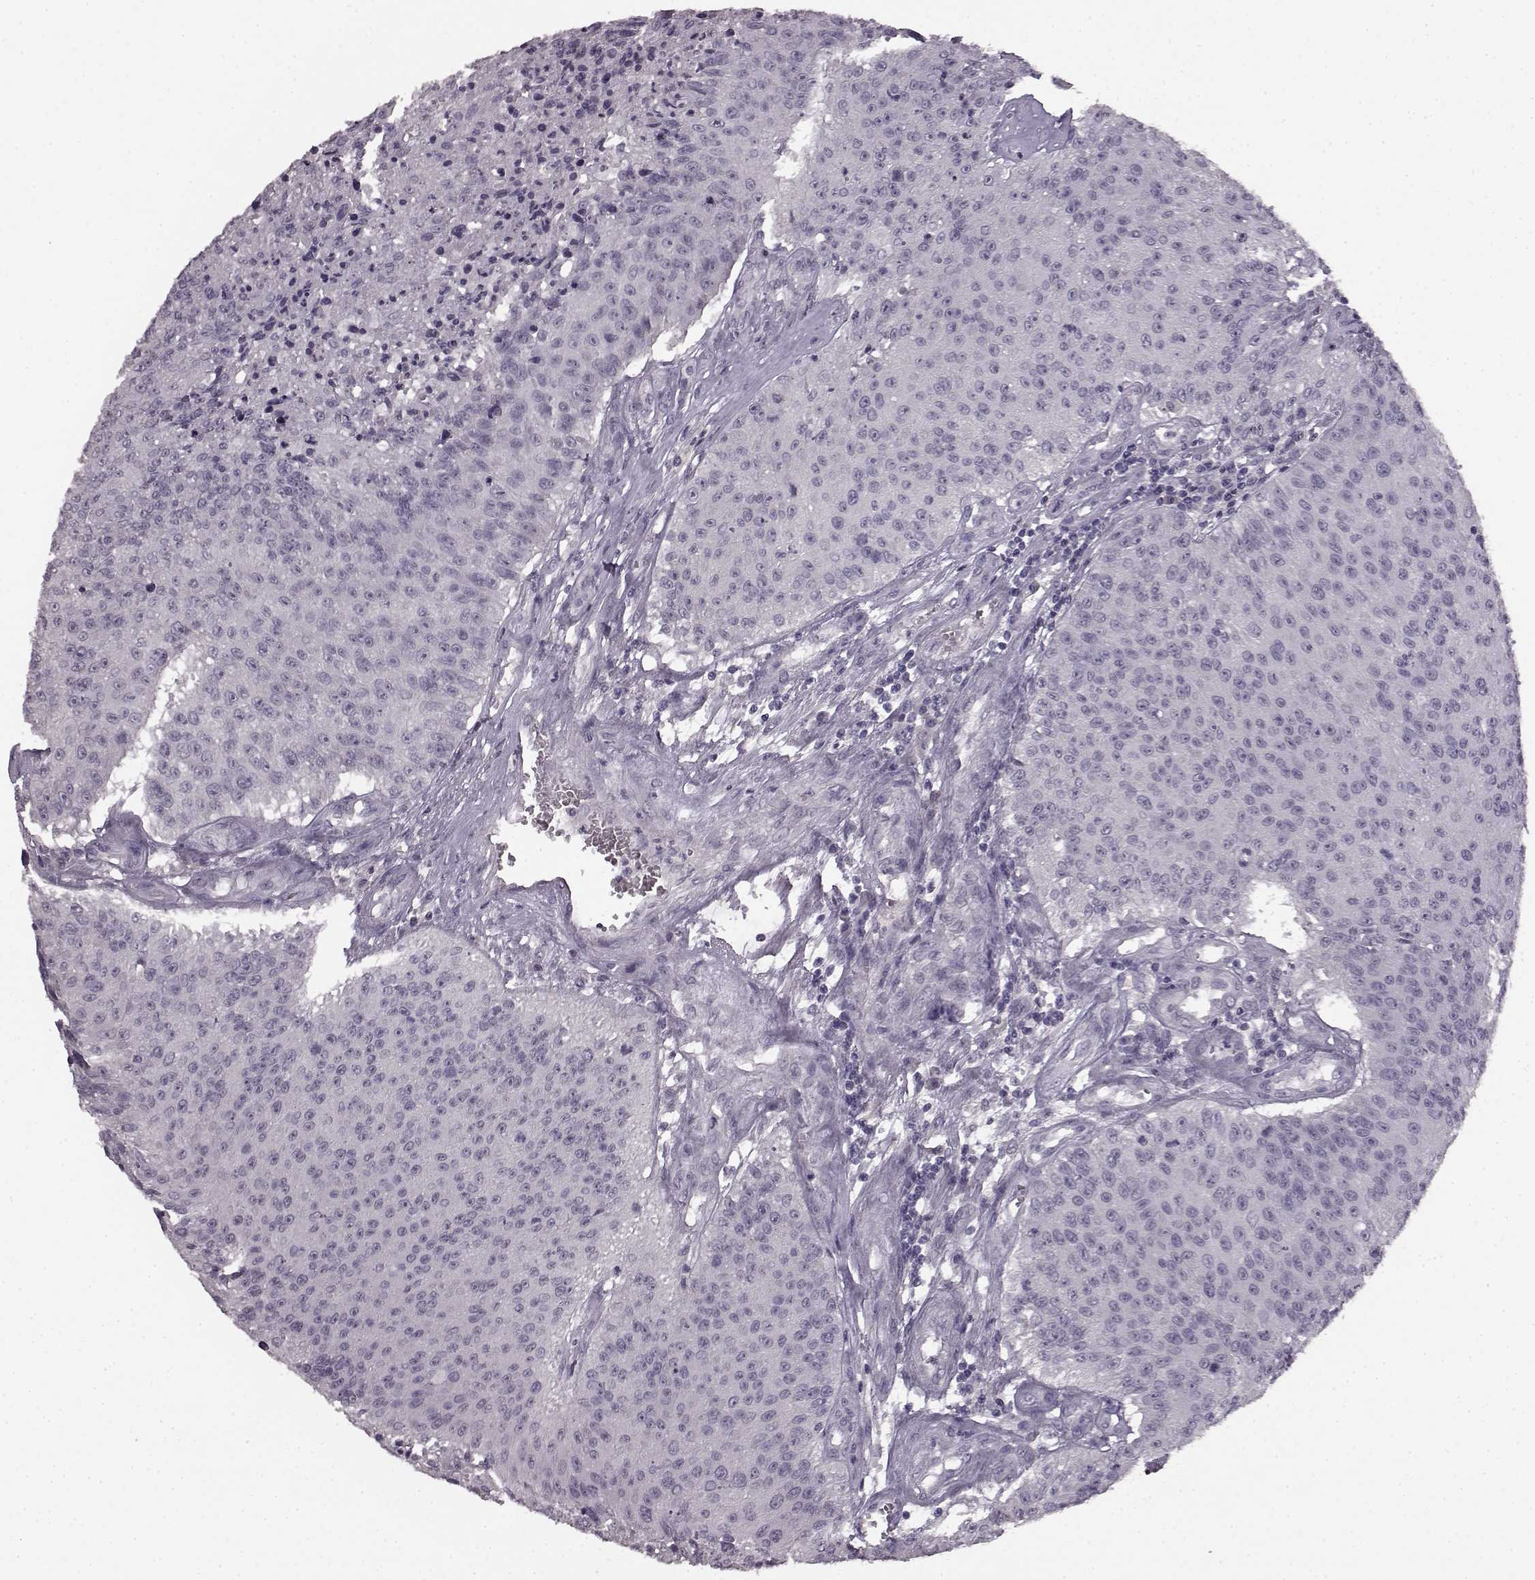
{"staining": {"intensity": "negative", "quantity": "none", "location": "none"}, "tissue": "urothelial cancer", "cell_type": "Tumor cells", "image_type": "cancer", "snomed": [{"axis": "morphology", "description": "Urothelial carcinoma, NOS"}, {"axis": "topography", "description": "Urinary bladder"}], "caption": "This is an immunohistochemistry histopathology image of human transitional cell carcinoma. There is no staining in tumor cells.", "gene": "LHB", "patient": {"sex": "male", "age": 55}}